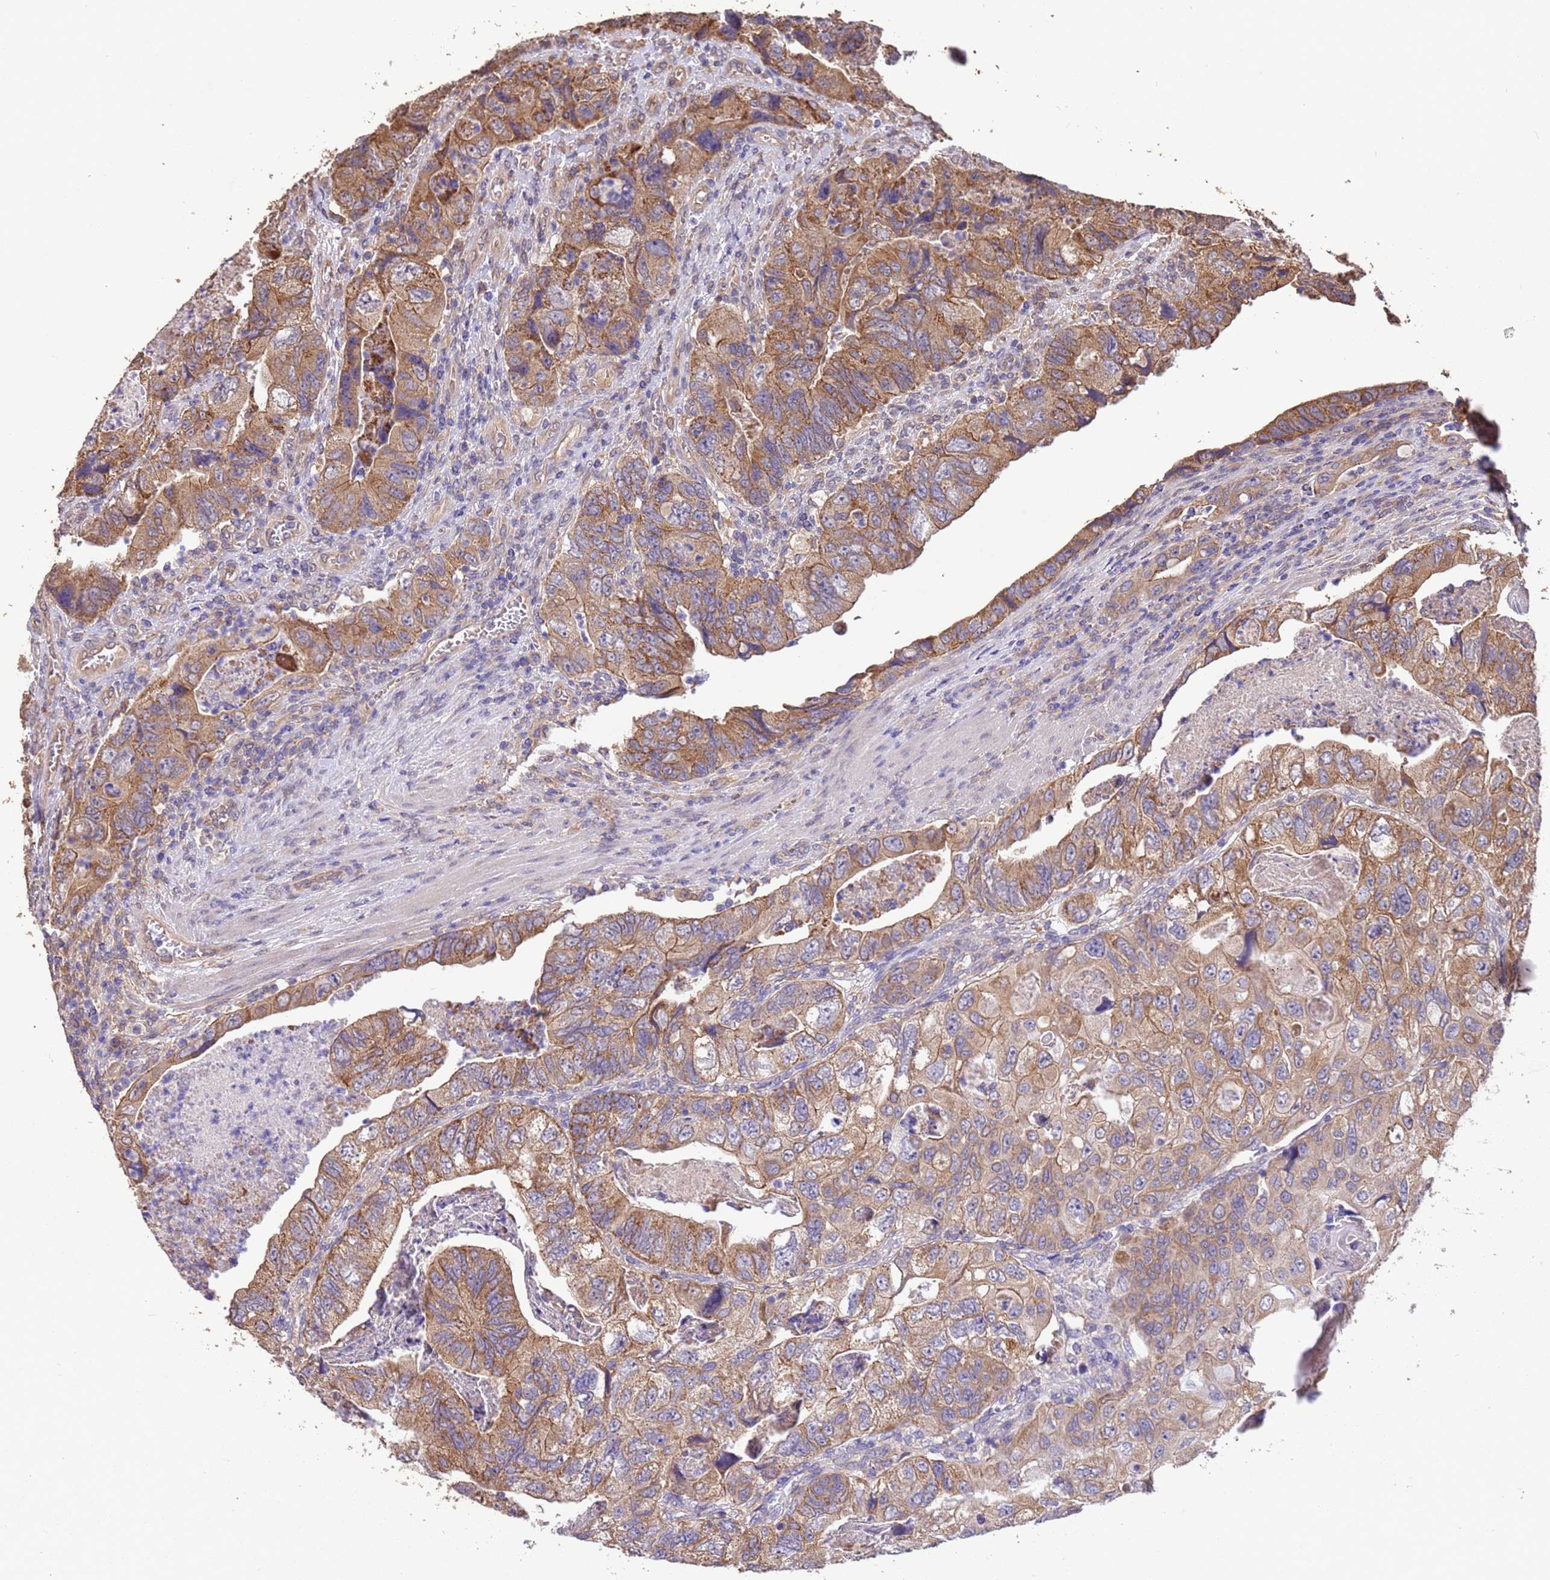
{"staining": {"intensity": "moderate", "quantity": ">75%", "location": "cytoplasmic/membranous"}, "tissue": "colorectal cancer", "cell_type": "Tumor cells", "image_type": "cancer", "snomed": [{"axis": "morphology", "description": "Adenocarcinoma, NOS"}, {"axis": "topography", "description": "Rectum"}], "caption": "The histopathology image shows immunohistochemical staining of colorectal adenocarcinoma. There is moderate cytoplasmic/membranous positivity is present in about >75% of tumor cells. (brown staining indicates protein expression, while blue staining denotes nuclei).", "gene": "NPHP1", "patient": {"sex": "male", "age": 63}}